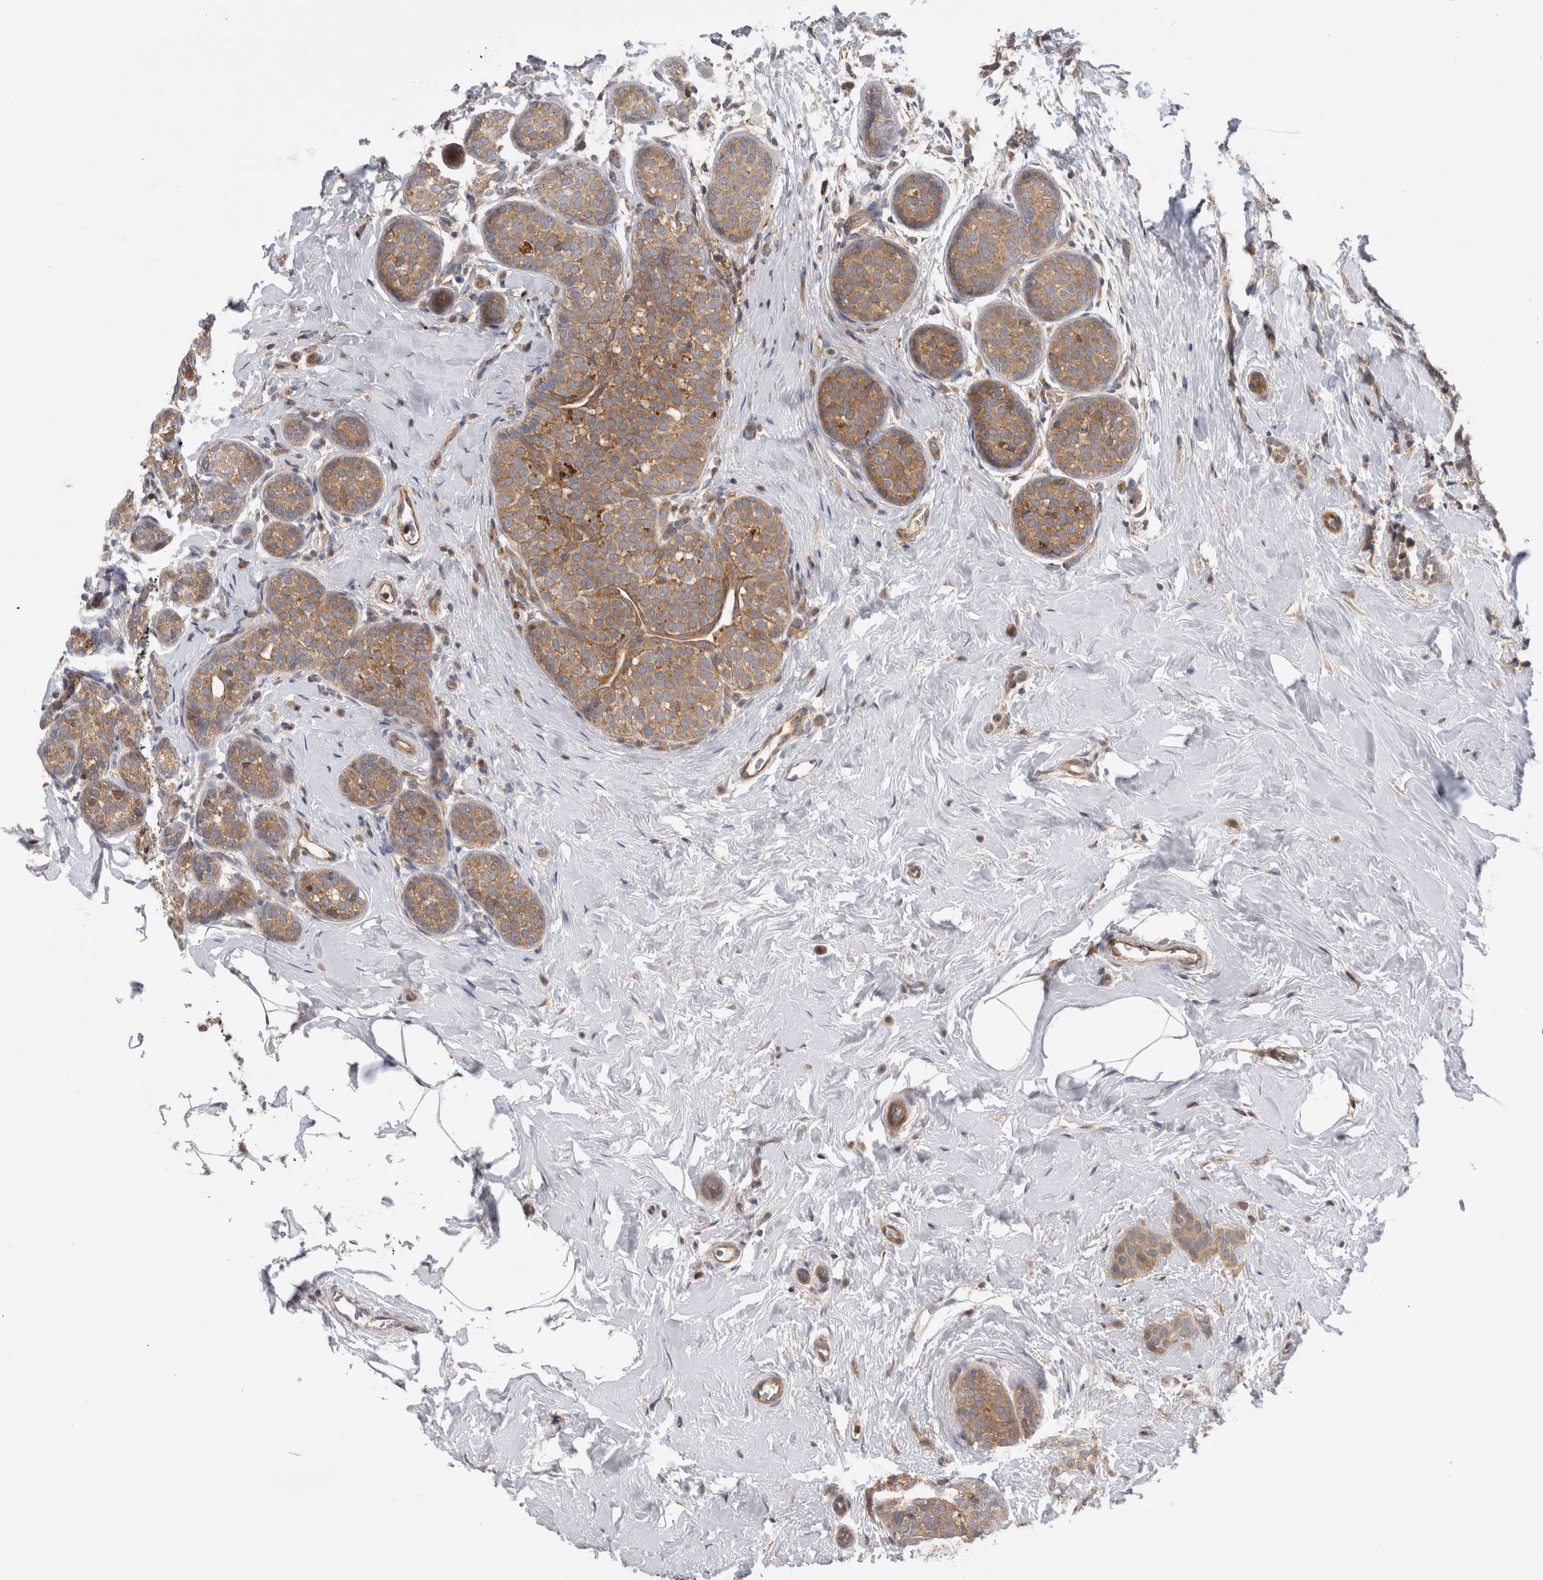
{"staining": {"intensity": "moderate", "quantity": ">75%", "location": "cytoplasmic/membranous"}, "tissue": "breast cancer", "cell_type": "Tumor cells", "image_type": "cancer", "snomed": [{"axis": "morphology", "description": "Lobular carcinoma, in situ"}, {"axis": "morphology", "description": "Lobular carcinoma"}, {"axis": "topography", "description": "Breast"}], "caption": "The histopathology image displays a brown stain indicating the presence of a protein in the cytoplasmic/membranous of tumor cells in lobular carcinoma in situ (breast). (Brightfield microscopy of DAB IHC at high magnification).", "gene": "GRIK2", "patient": {"sex": "female", "age": 41}}